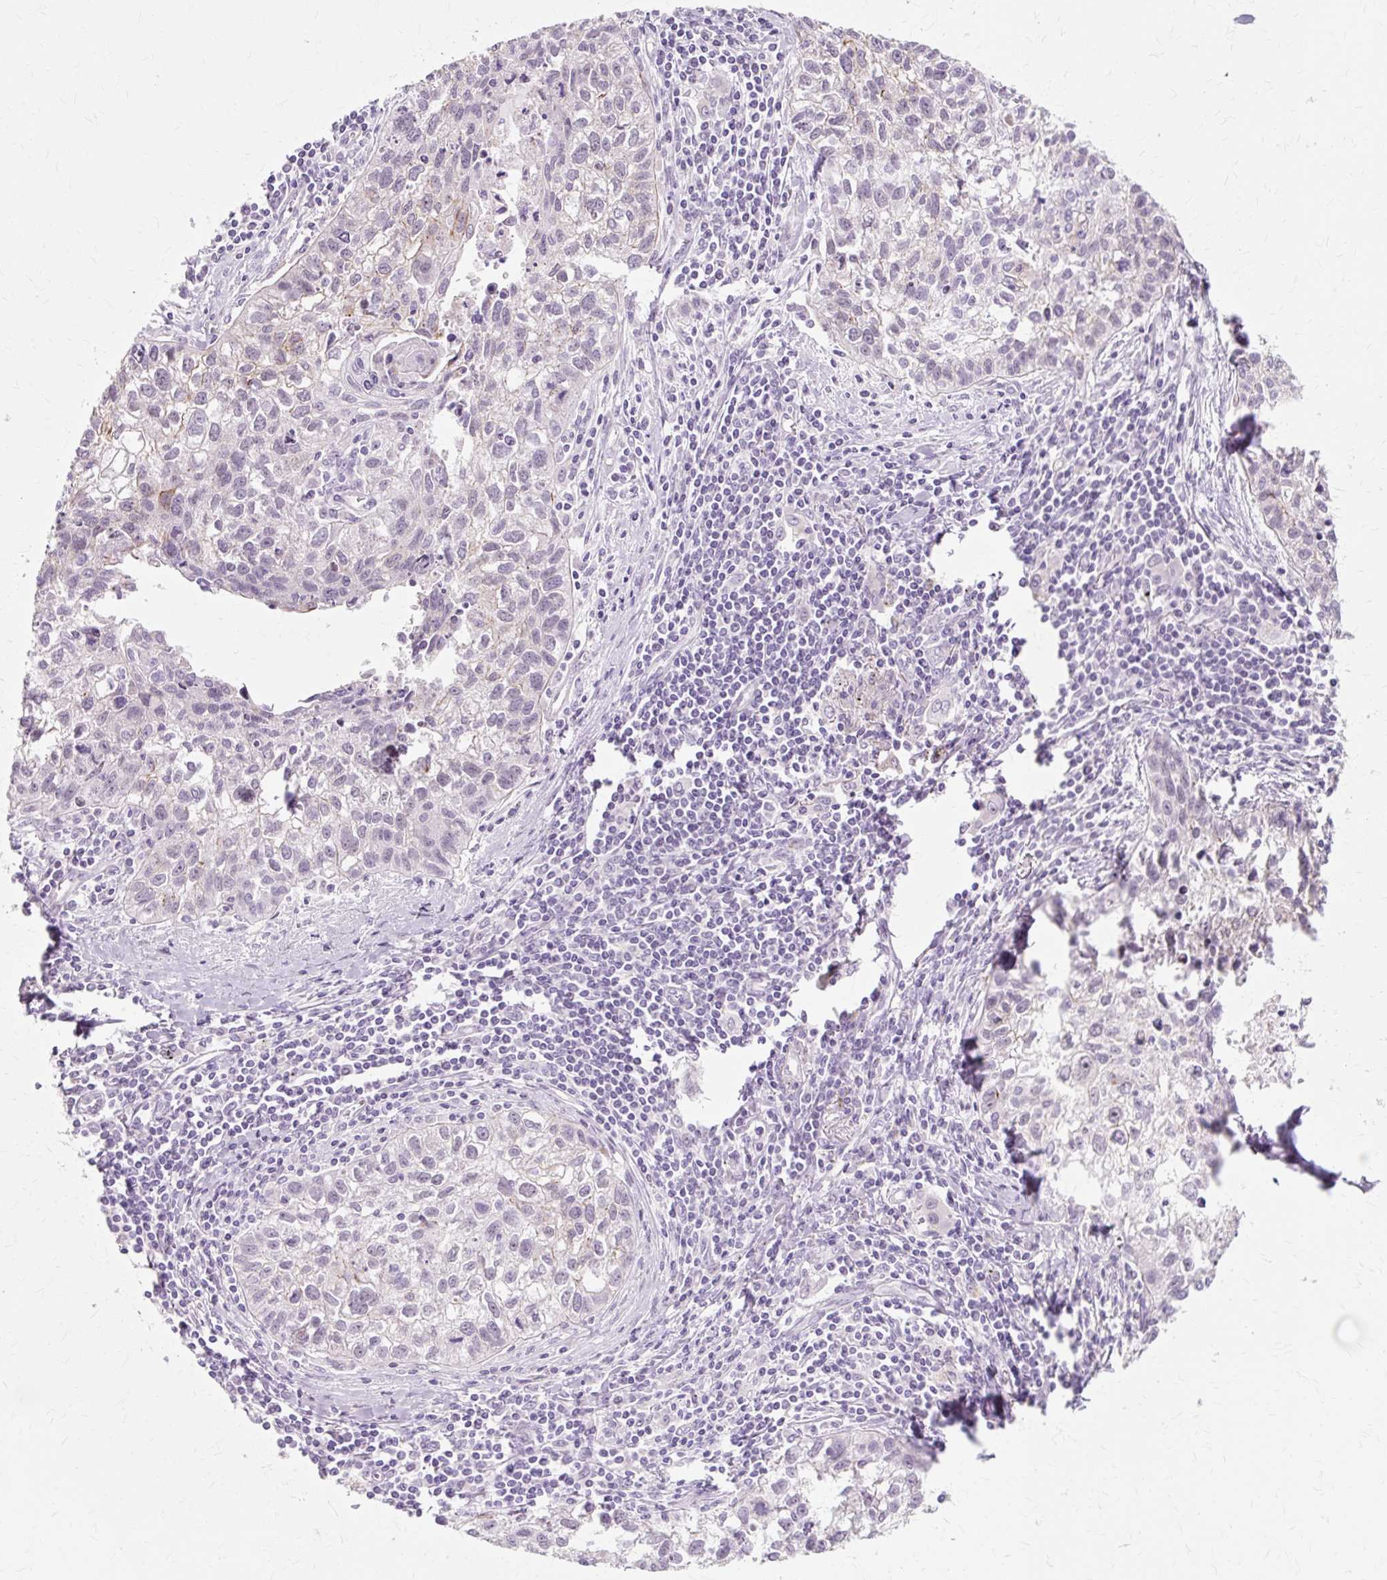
{"staining": {"intensity": "negative", "quantity": "none", "location": "none"}, "tissue": "lung cancer", "cell_type": "Tumor cells", "image_type": "cancer", "snomed": [{"axis": "morphology", "description": "Squamous cell carcinoma, NOS"}, {"axis": "topography", "description": "Lung"}], "caption": "Tumor cells are negative for brown protein staining in lung cancer.", "gene": "IRX2", "patient": {"sex": "male", "age": 74}}